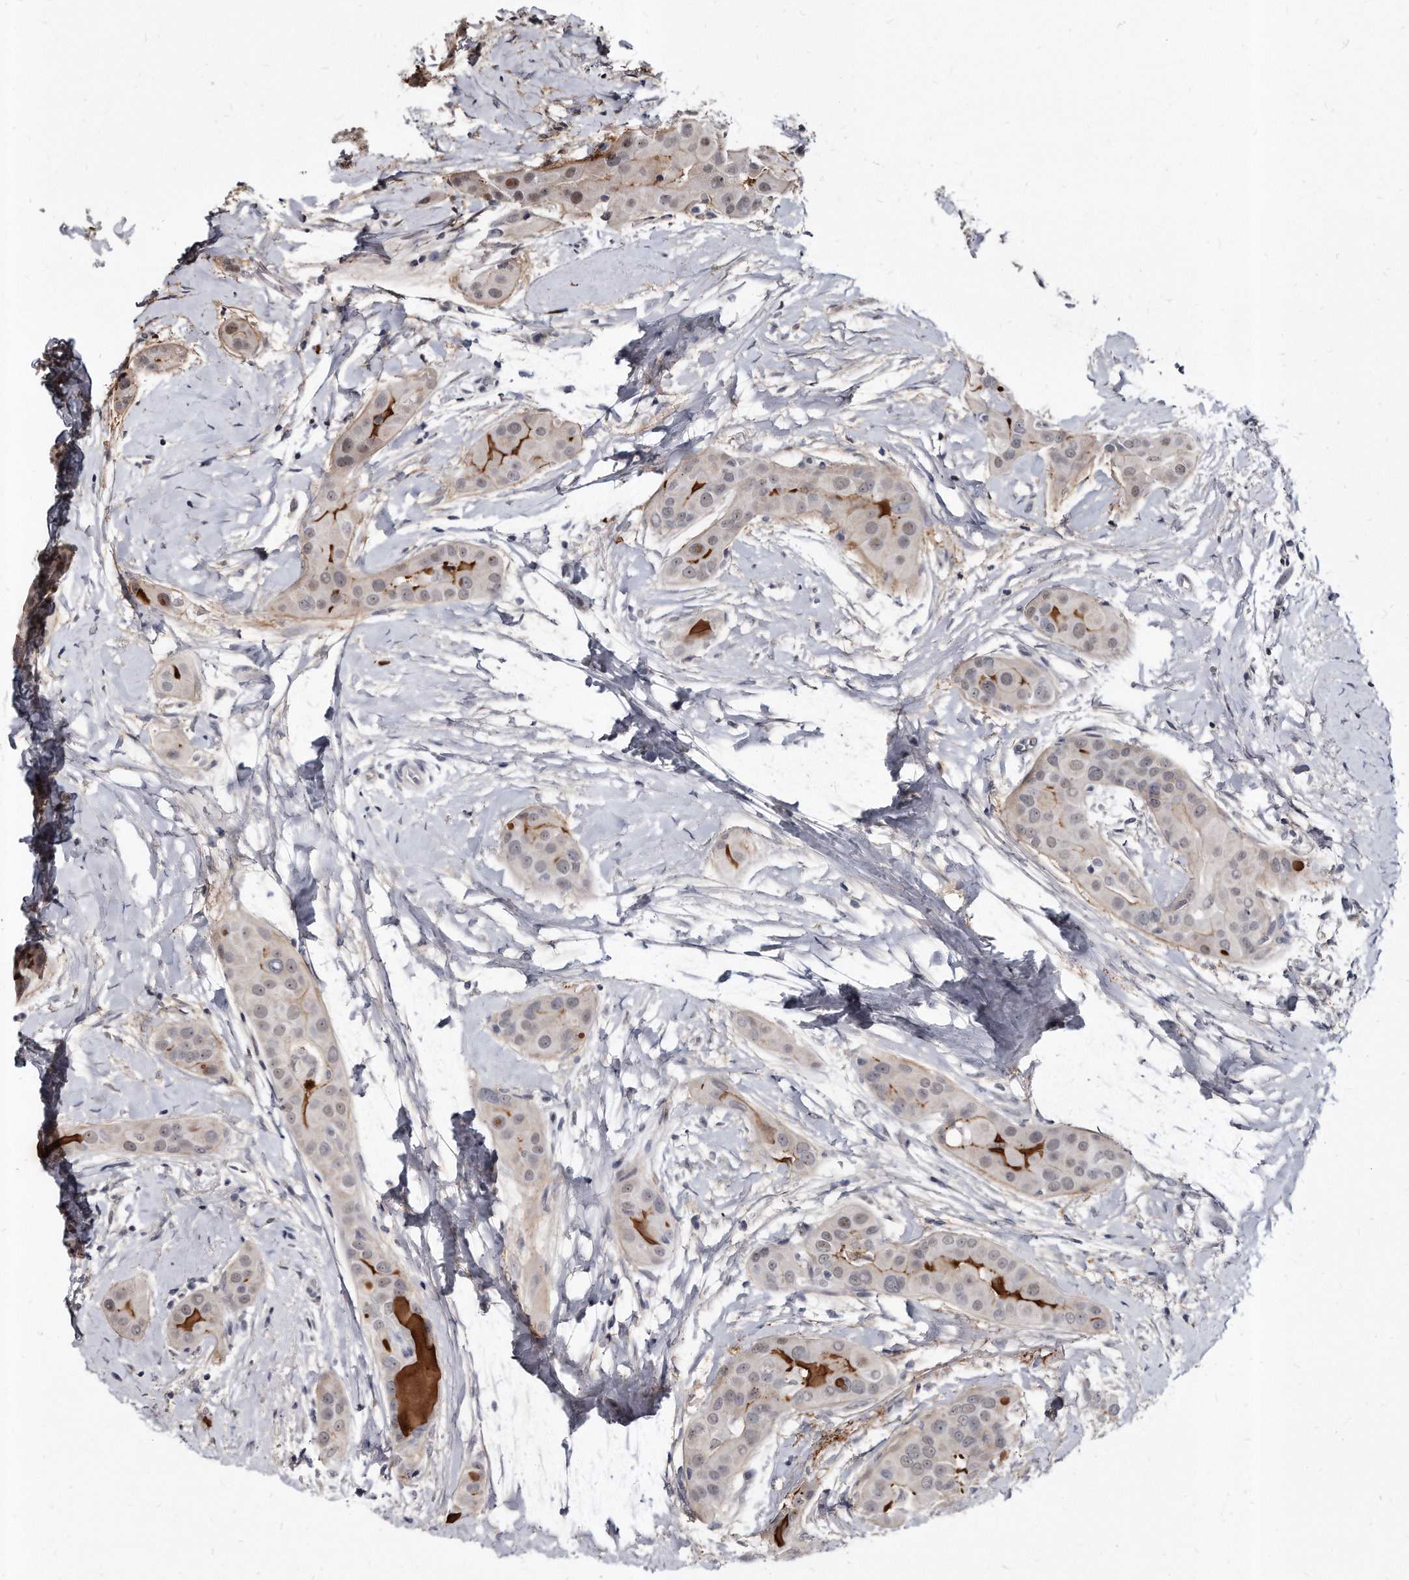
{"staining": {"intensity": "negative", "quantity": "none", "location": "none"}, "tissue": "thyroid cancer", "cell_type": "Tumor cells", "image_type": "cancer", "snomed": [{"axis": "morphology", "description": "Papillary adenocarcinoma, NOS"}, {"axis": "topography", "description": "Thyroid gland"}], "caption": "Immunohistochemical staining of papillary adenocarcinoma (thyroid) demonstrates no significant expression in tumor cells. (IHC, brightfield microscopy, high magnification).", "gene": "KLHDC3", "patient": {"sex": "male", "age": 33}}